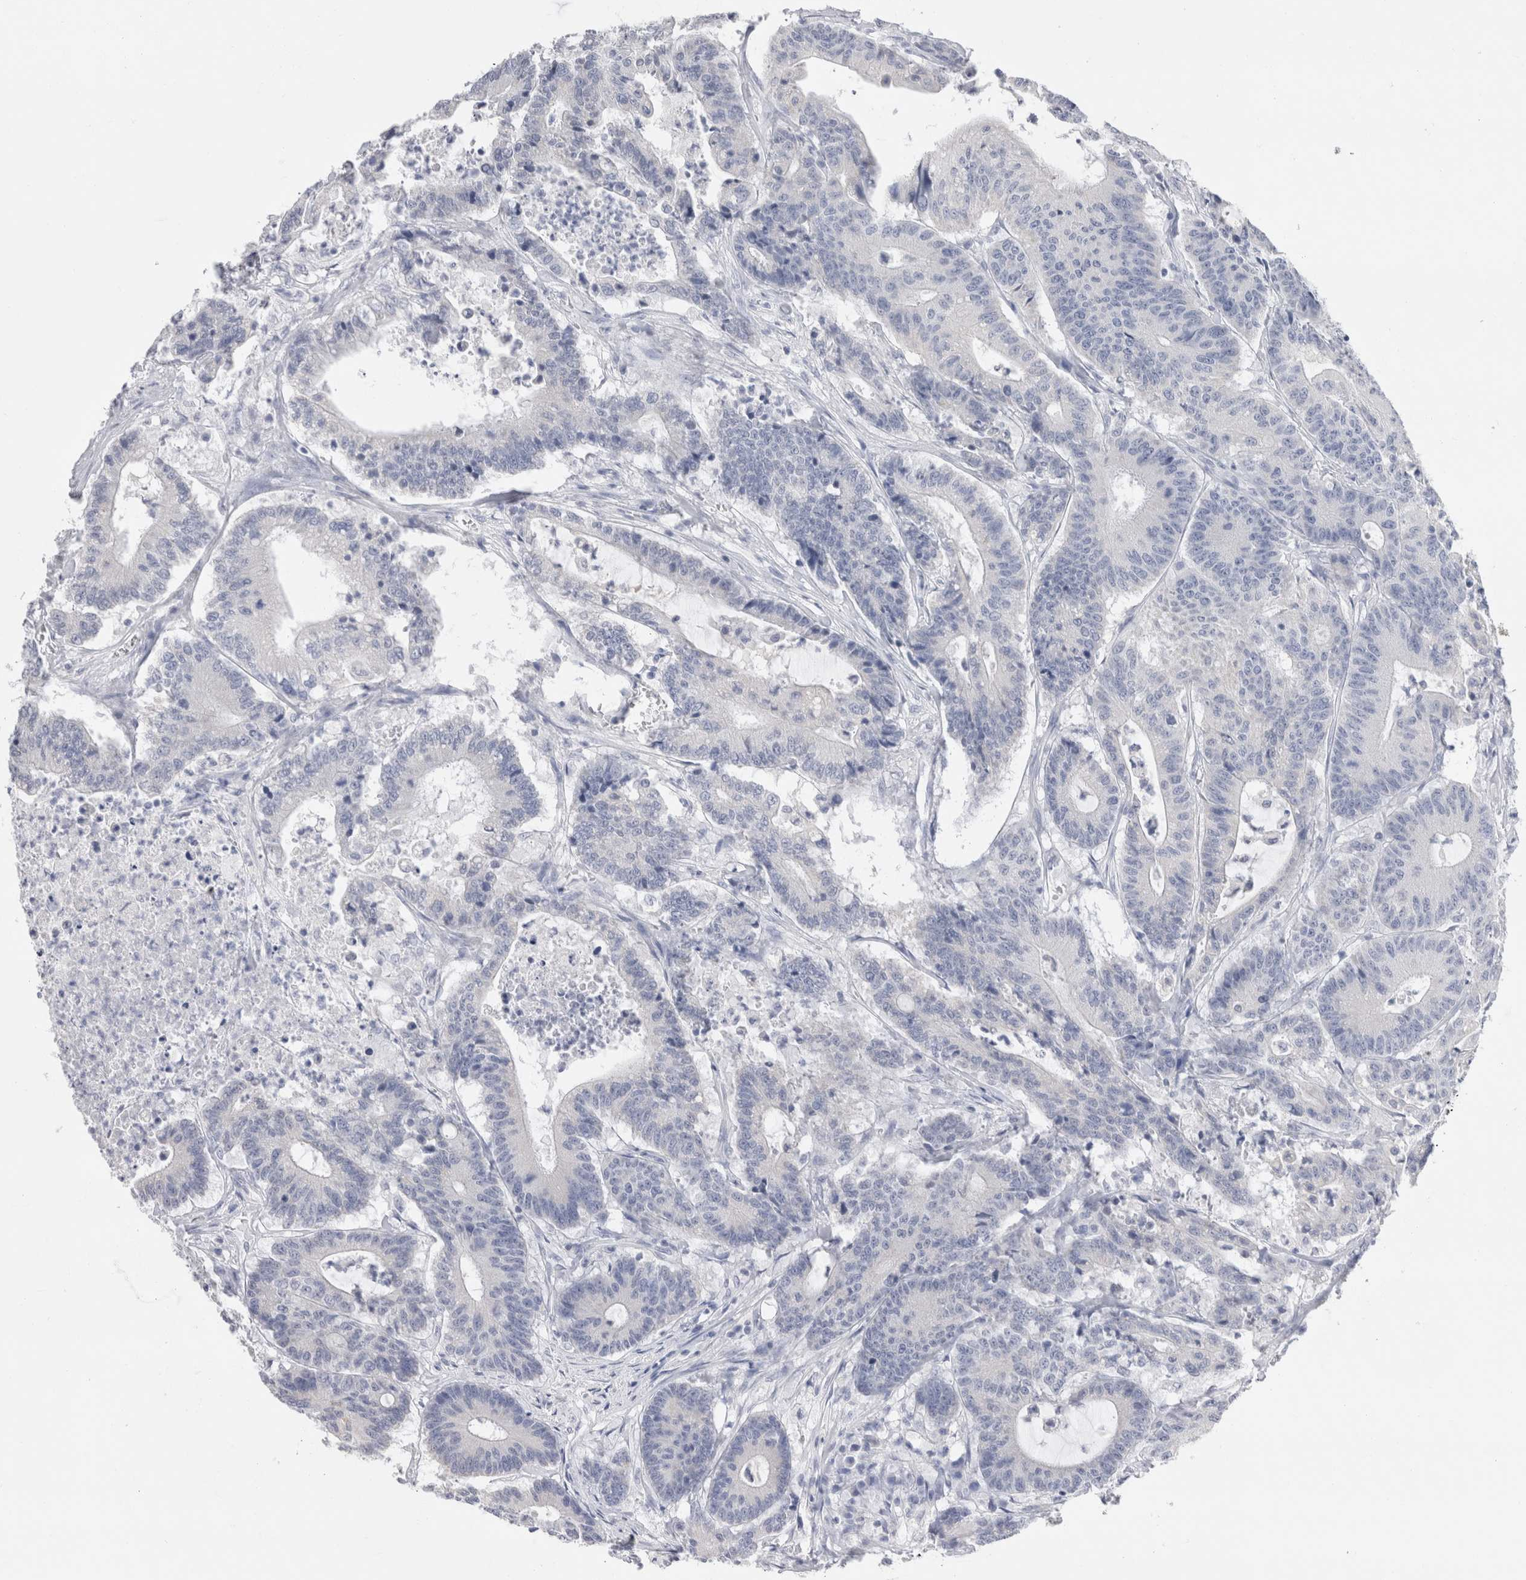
{"staining": {"intensity": "negative", "quantity": "none", "location": "none"}, "tissue": "colorectal cancer", "cell_type": "Tumor cells", "image_type": "cancer", "snomed": [{"axis": "morphology", "description": "Adenocarcinoma, NOS"}, {"axis": "topography", "description": "Colon"}], "caption": "High magnification brightfield microscopy of colorectal adenocarcinoma stained with DAB (3,3'-diaminobenzidine) (brown) and counterstained with hematoxylin (blue): tumor cells show no significant positivity.", "gene": "C9orf50", "patient": {"sex": "female", "age": 84}}